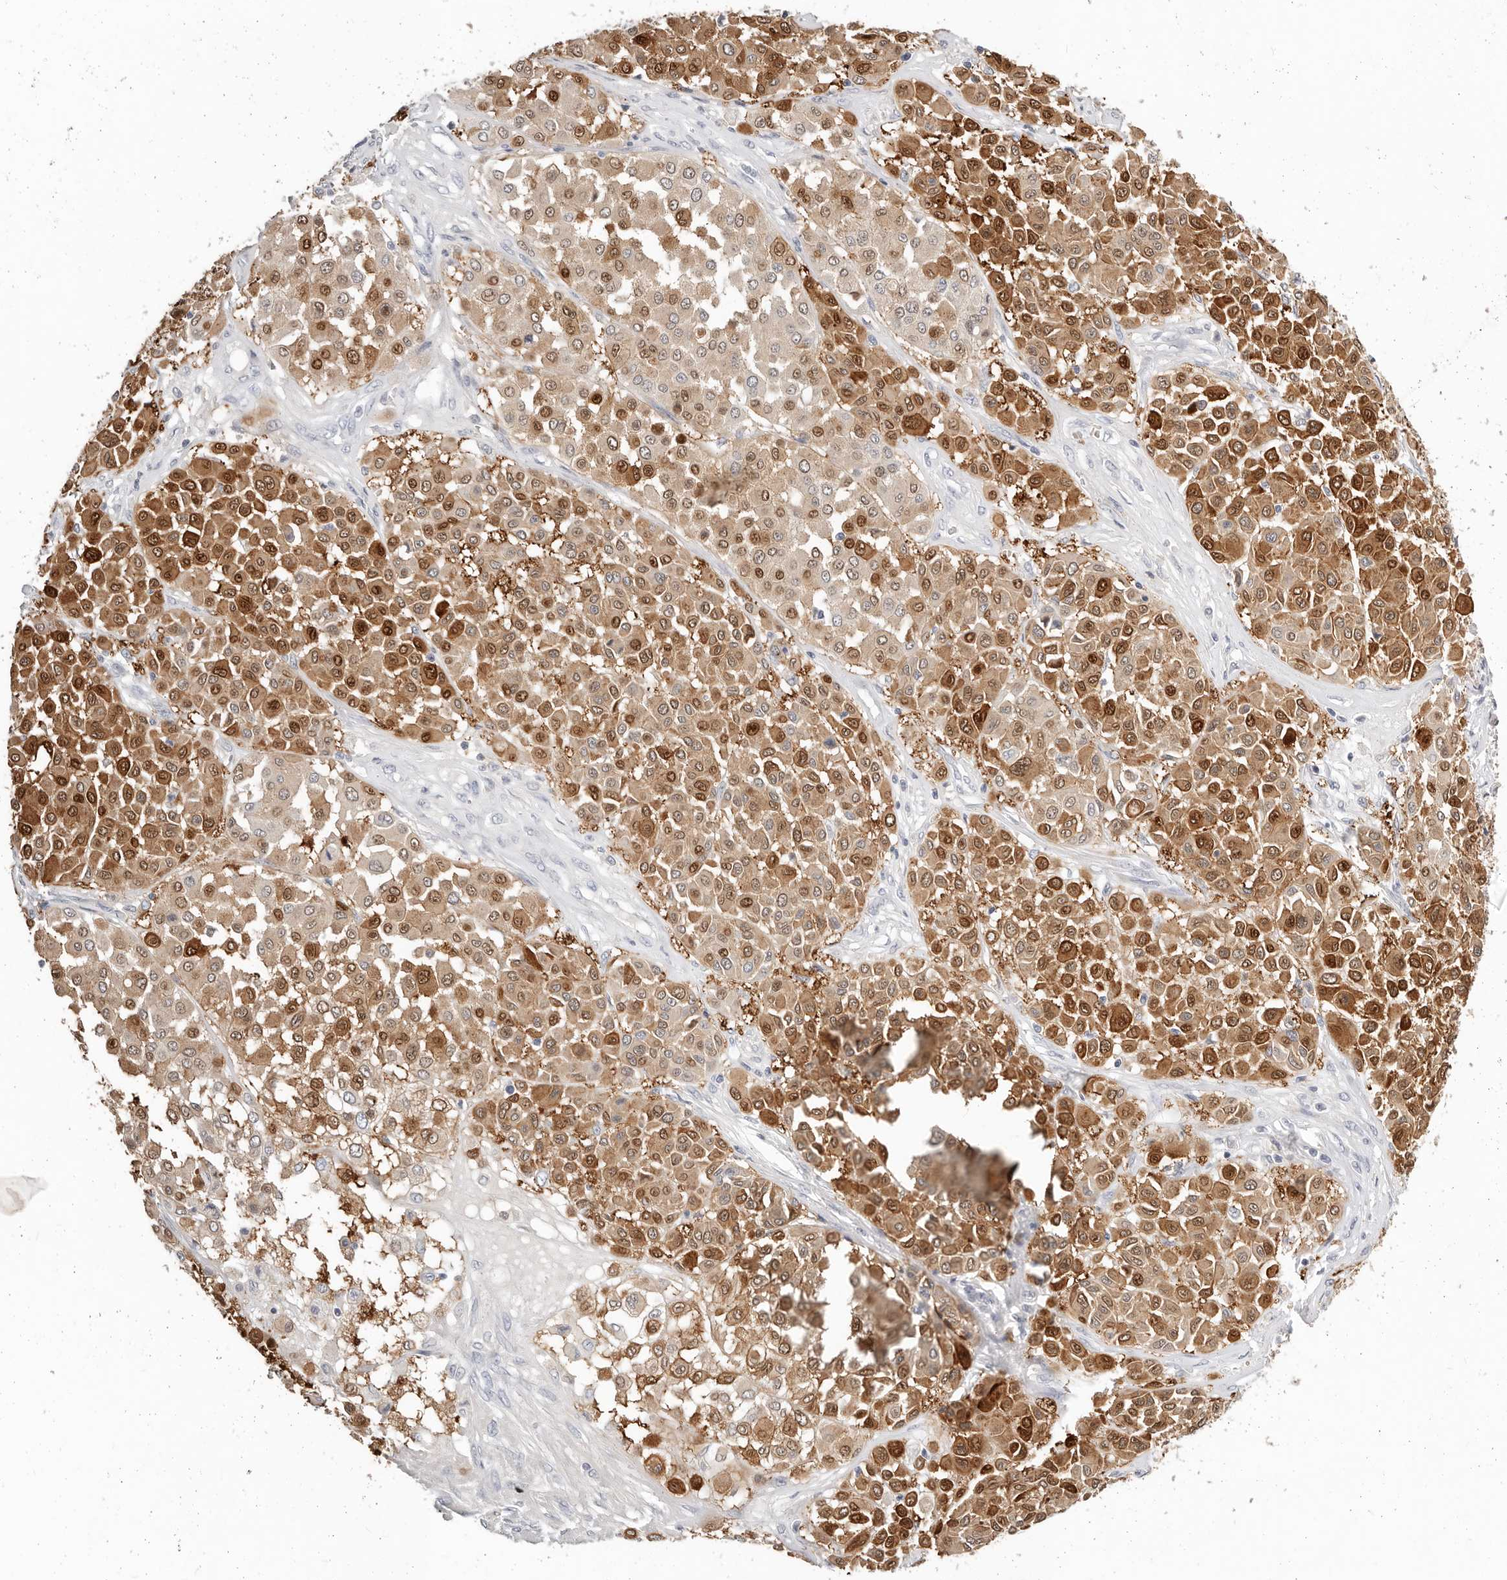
{"staining": {"intensity": "moderate", "quantity": ">75%", "location": "cytoplasmic/membranous,nuclear"}, "tissue": "melanoma", "cell_type": "Tumor cells", "image_type": "cancer", "snomed": [{"axis": "morphology", "description": "Malignant melanoma, Metastatic site"}, {"axis": "topography", "description": "Soft tissue"}], "caption": "Malignant melanoma (metastatic site) stained with DAB (3,3'-diaminobenzidine) IHC shows medium levels of moderate cytoplasmic/membranous and nuclear staining in about >75% of tumor cells.", "gene": "TMEM63B", "patient": {"sex": "male", "age": 41}}